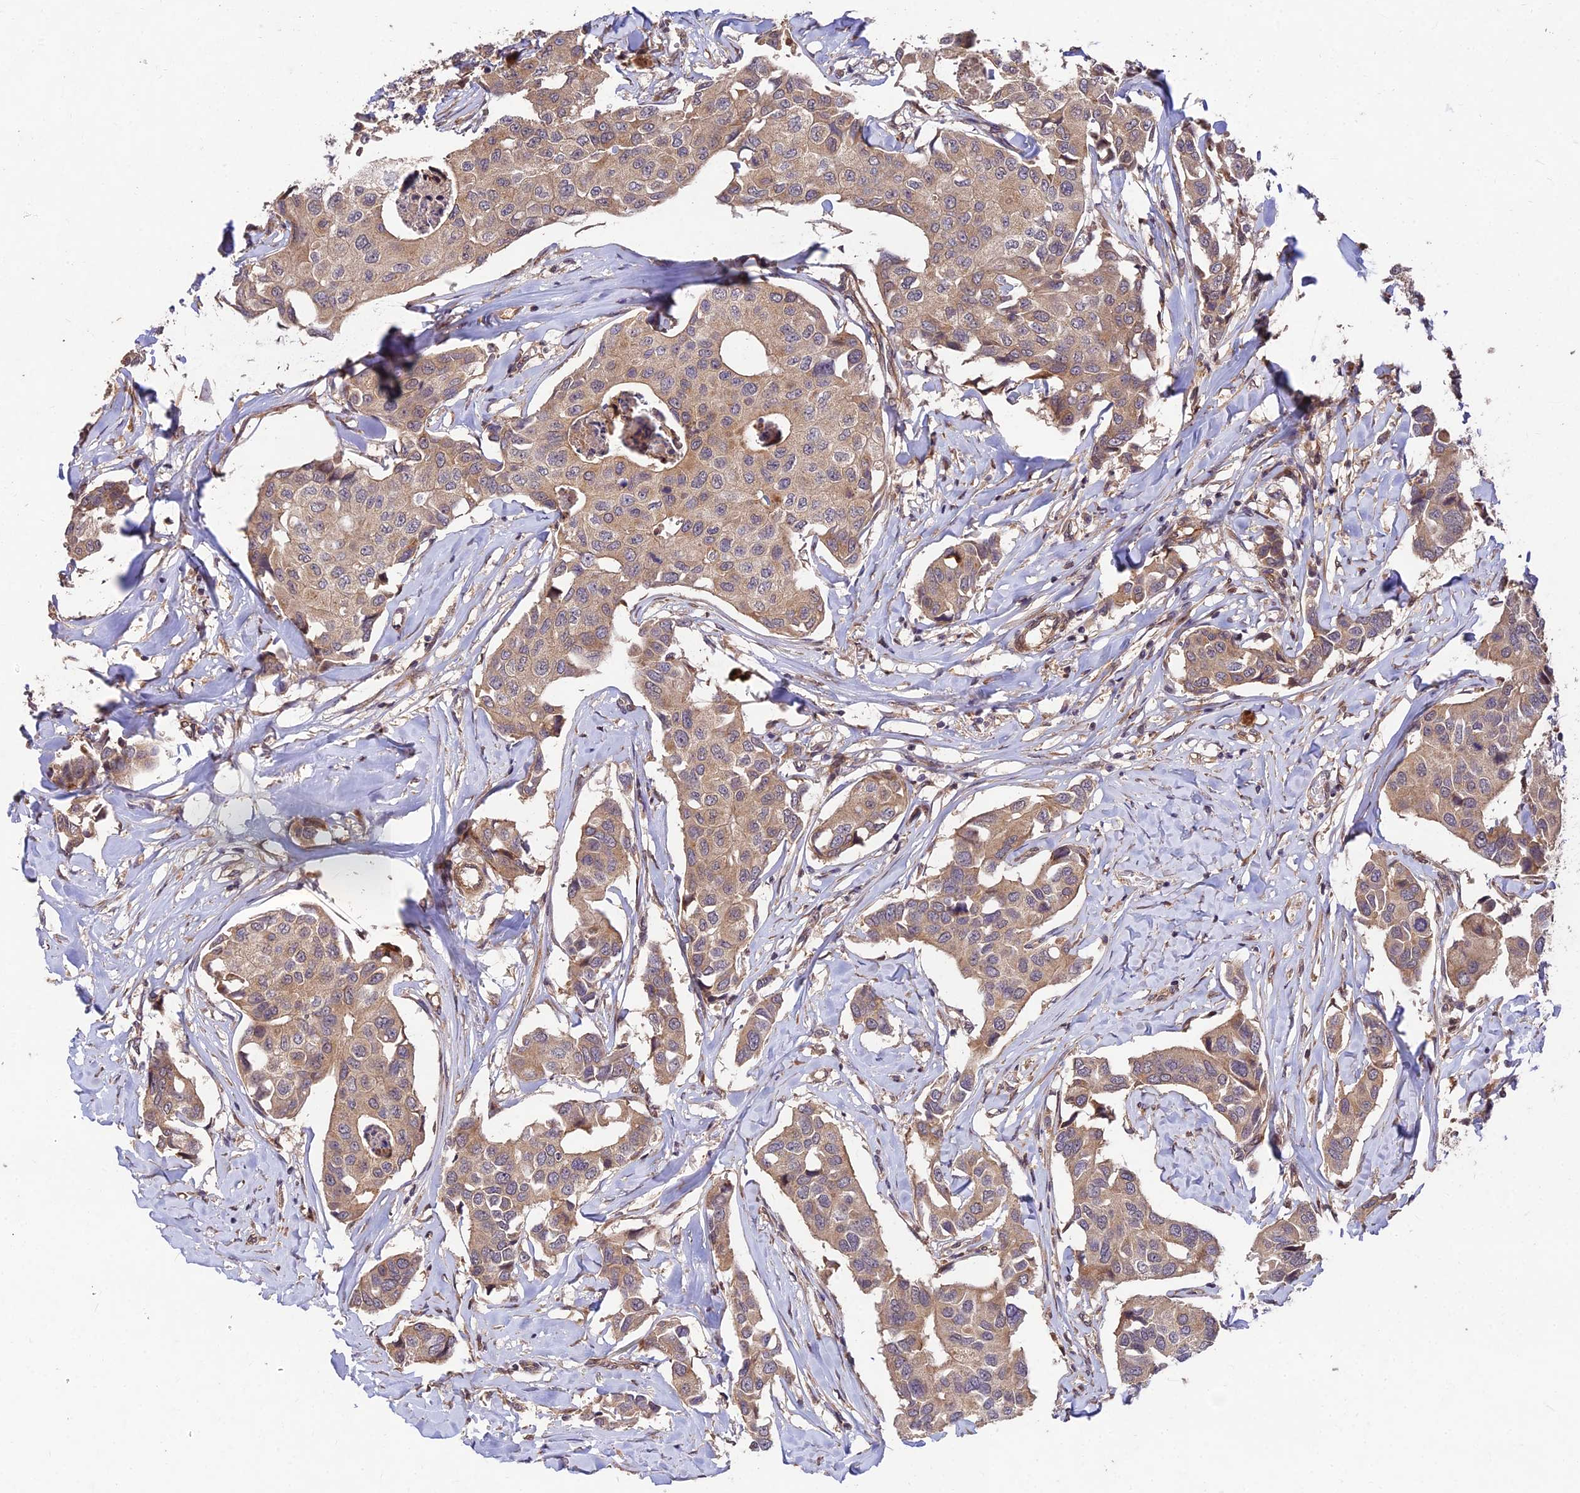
{"staining": {"intensity": "weak", "quantity": ">75%", "location": "cytoplasmic/membranous"}, "tissue": "breast cancer", "cell_type": "Tumor cells", "image_type": "cancer", "snomed": [{"axis": "morphology", "description": "Duct carcinoma"}, {"axis": "topography", "description": "Breast"}], "caption": "A histopathology image showing weak cytoplasmic/membranous expression in about >75% of tumor cells in breast cancer (infiltrating ductal carcinoma), as visualized by brown immunohistochemical staining.", "gene": "MKKS", "patient": {"sex": "female", "age": 80}}